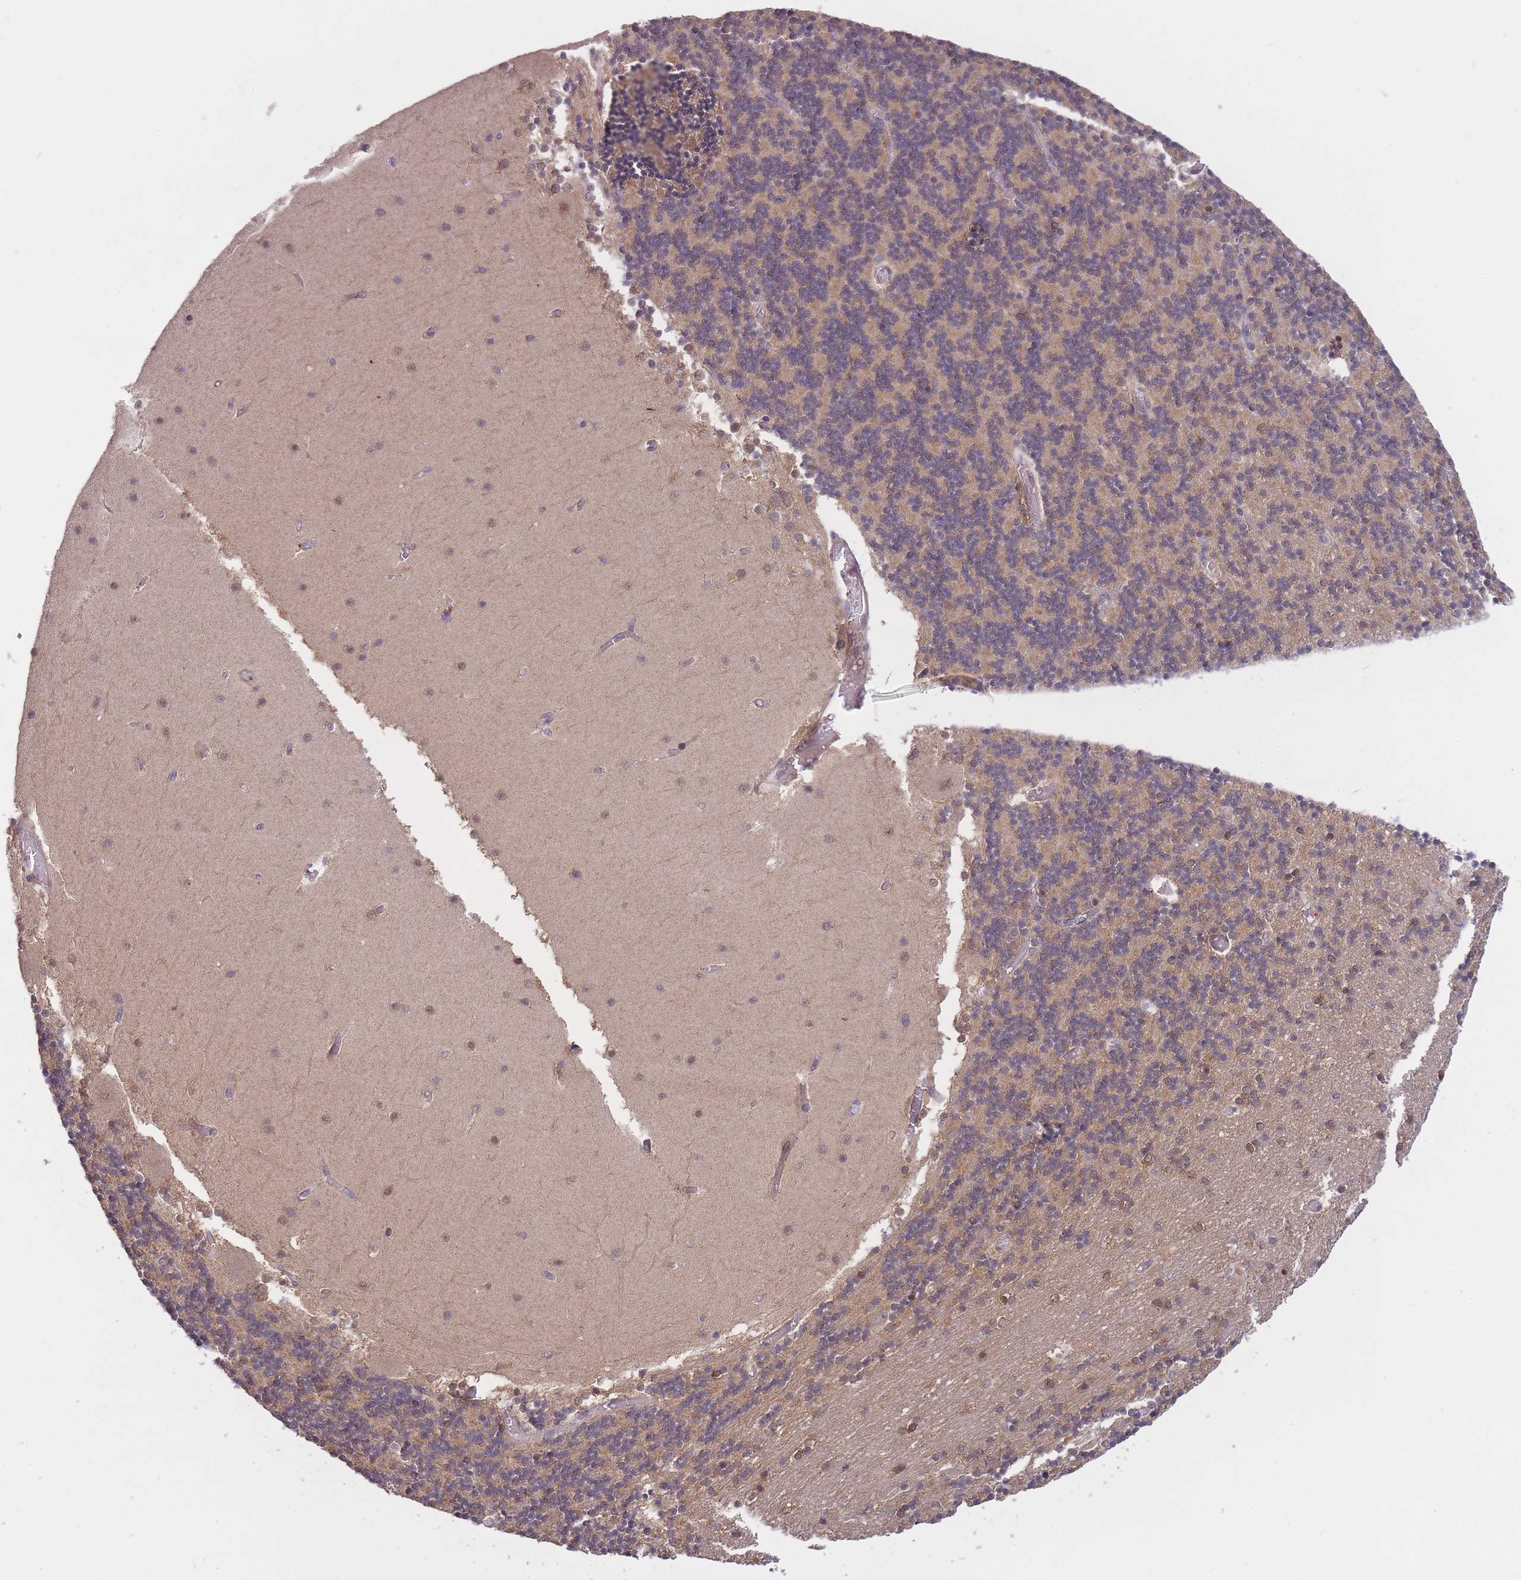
{"staining": {"intensity": "moderate", "quantity": "<25%", "location": "nuclear"}, "tissue": "cerebellum", "cell_type": "Cells in granular layer", "image_type": "normal", "snomed": [{"axis": "morphology", "description": "Normal tissue, NOS"}, {"axis": "topography", "description": "Cerebellum"}], "caption": "Unremarkable cerebellum displays moderate nuclear expression in approximately <25% of cells in granular layer Nuclei are stained in blue..", "gene": "PIP4P1", "patient": {"sex": "female", "age": 28}}